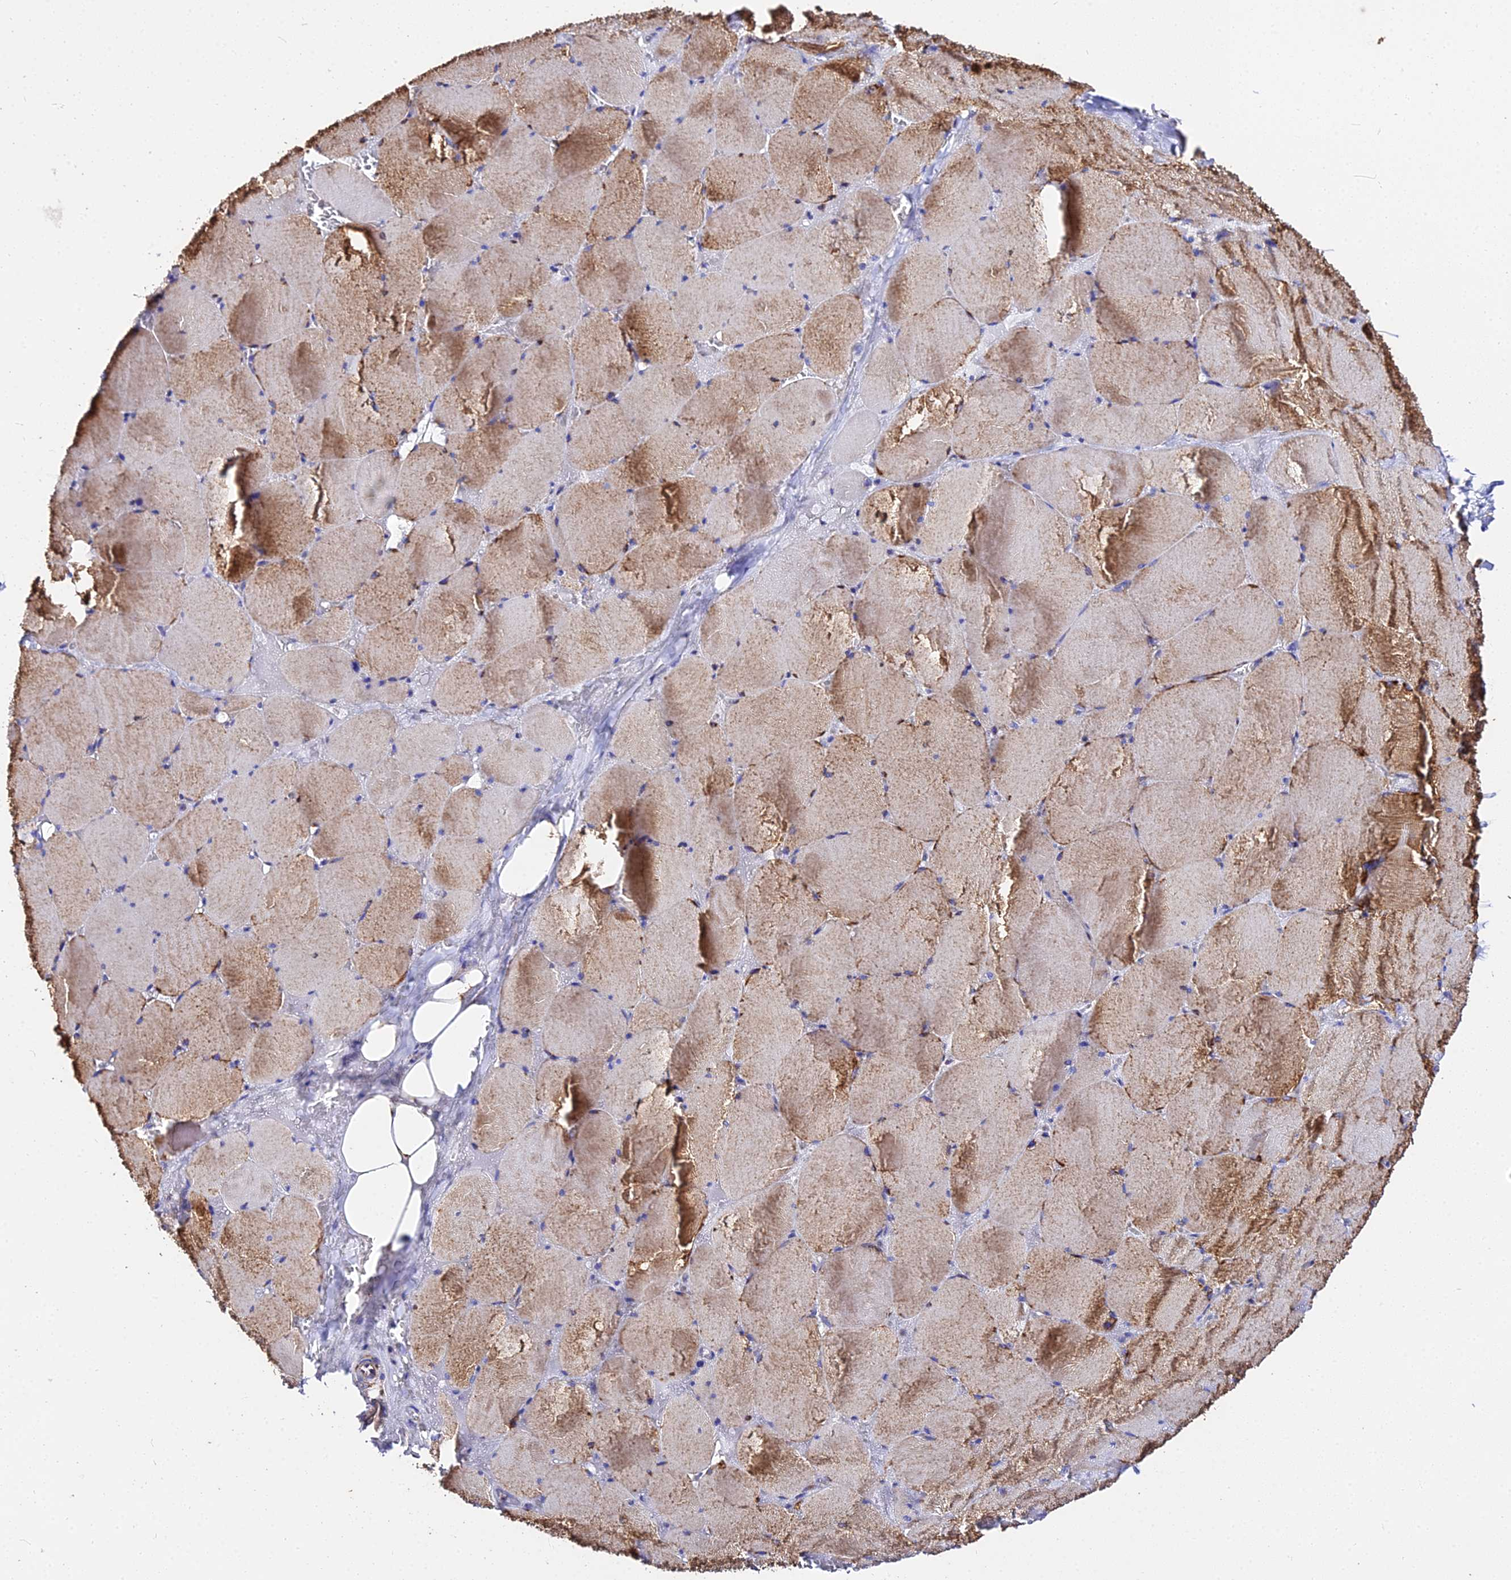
{"staining": {"intensity": "moderate", "quantity": "25%-75%", "location": "cytoplasmic/membranous"}, "tissue": "skeletal muscle", "cell_type": "Myocytes", "image_type": "normal", "snomed": [{"axis": "morphology", "description": "Normal tissue, NOS"}, {"axis": "topography", "description": "Skeletal muscle"}, {"axis": "topography", "description": "Head-Neck"}], "caption": "Protein analysis of normal skeletal muscle displays moderate cytoplasmic/membranous staining in approximately 25%-75% of myocytes.", "gene": "ZNF573", "patient": {"sex": "male", "age": 66}}